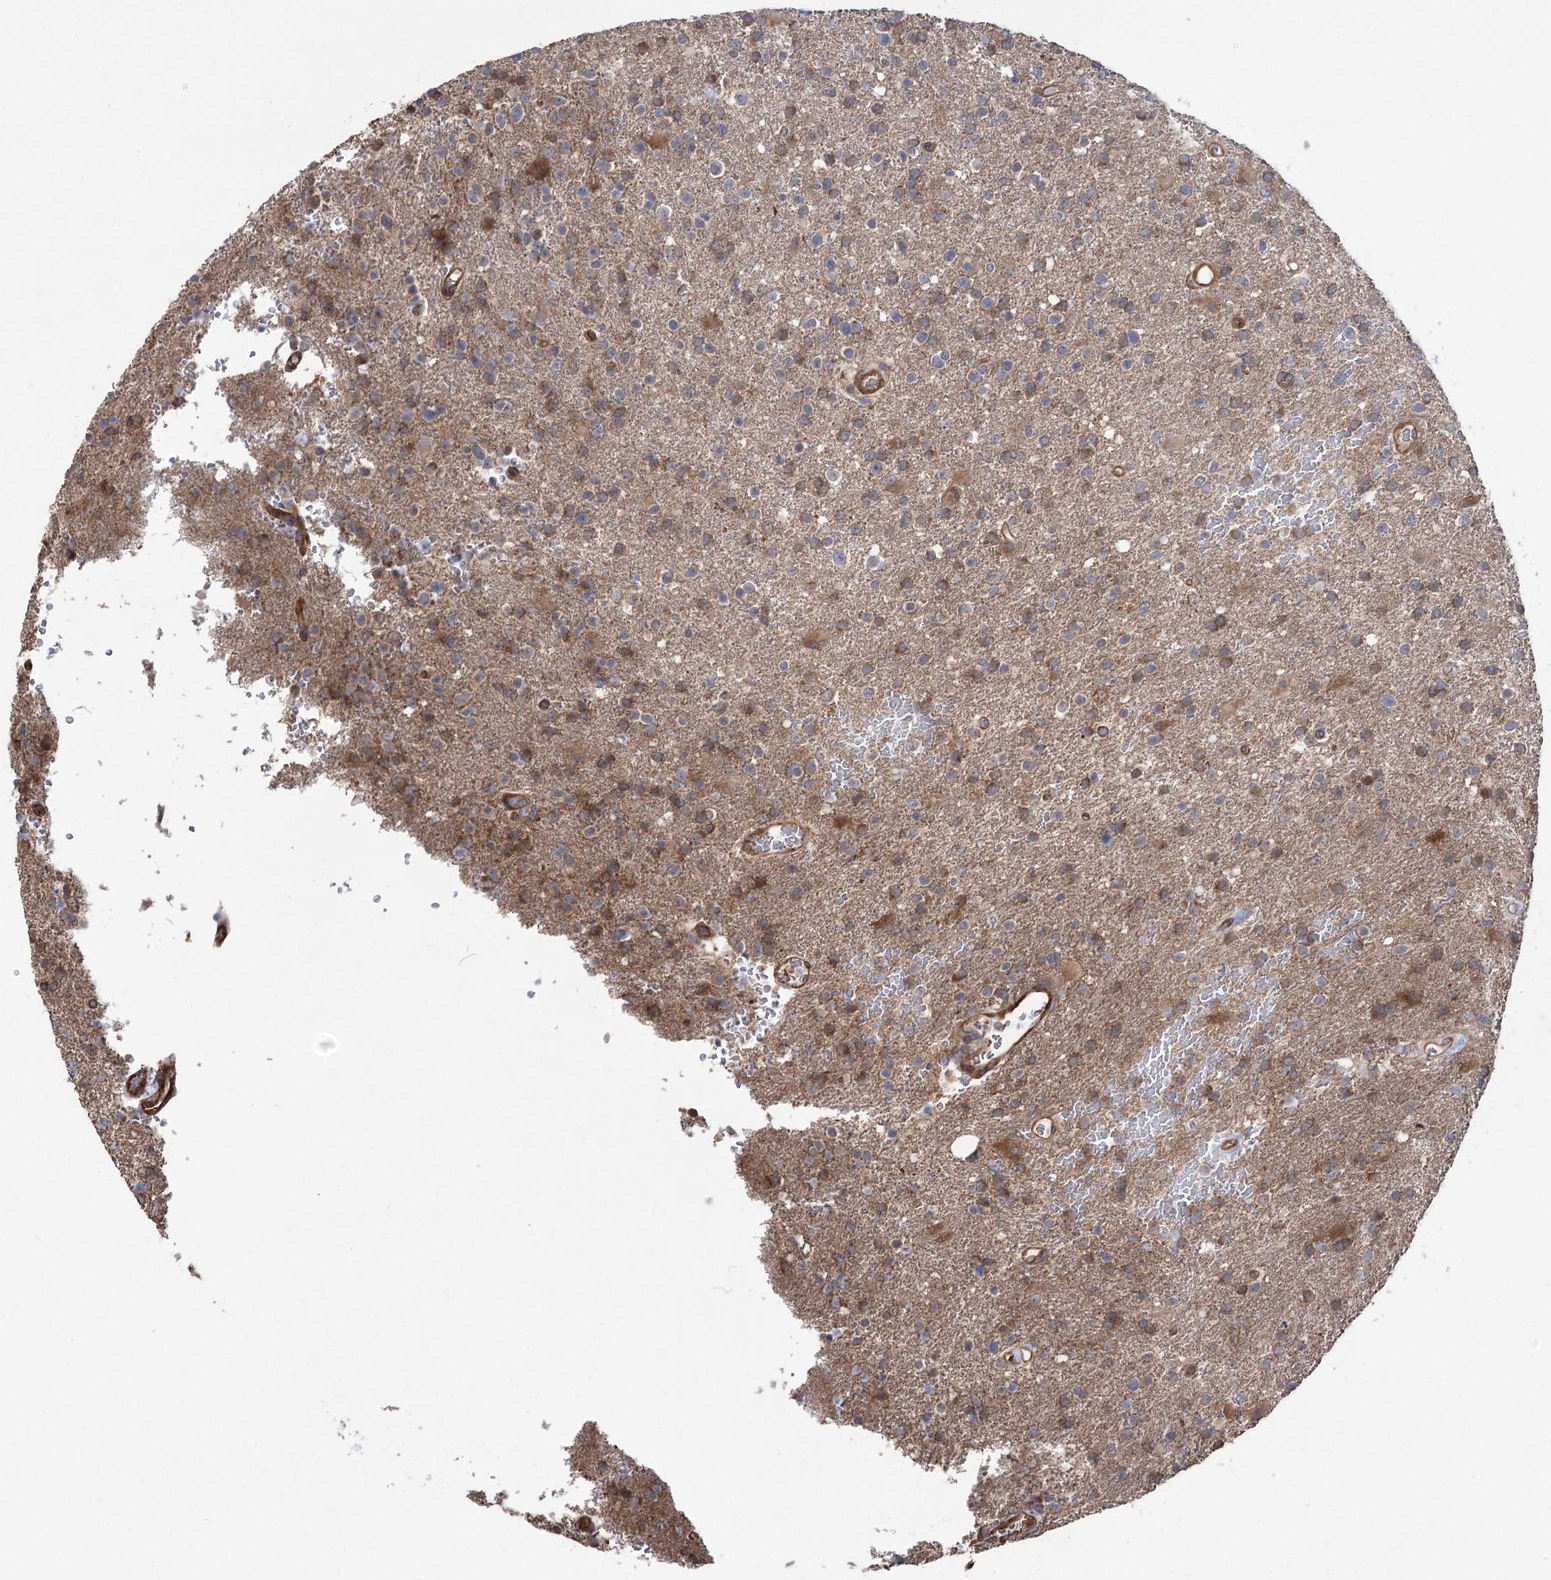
{"staining": {"intensity": "moderate", "quantity": "<25%", "location": "cytoplasmic/membranous"}, "tissue": "glioma", "cell_type": "Tumor cells", "image_type": "cancer", "snomed": [{"axis": "morphology", "description": "Glioma, malignant, High grade"}, {"axis": "topography", "description": "Brain"}], "caption": "Moderate cytoplasmic/membranous protein positivity is appreciated in about <25% of tumor cells in glioma.", "gene": "LARS2", "patient": {"sex": "male", "age": 72}}